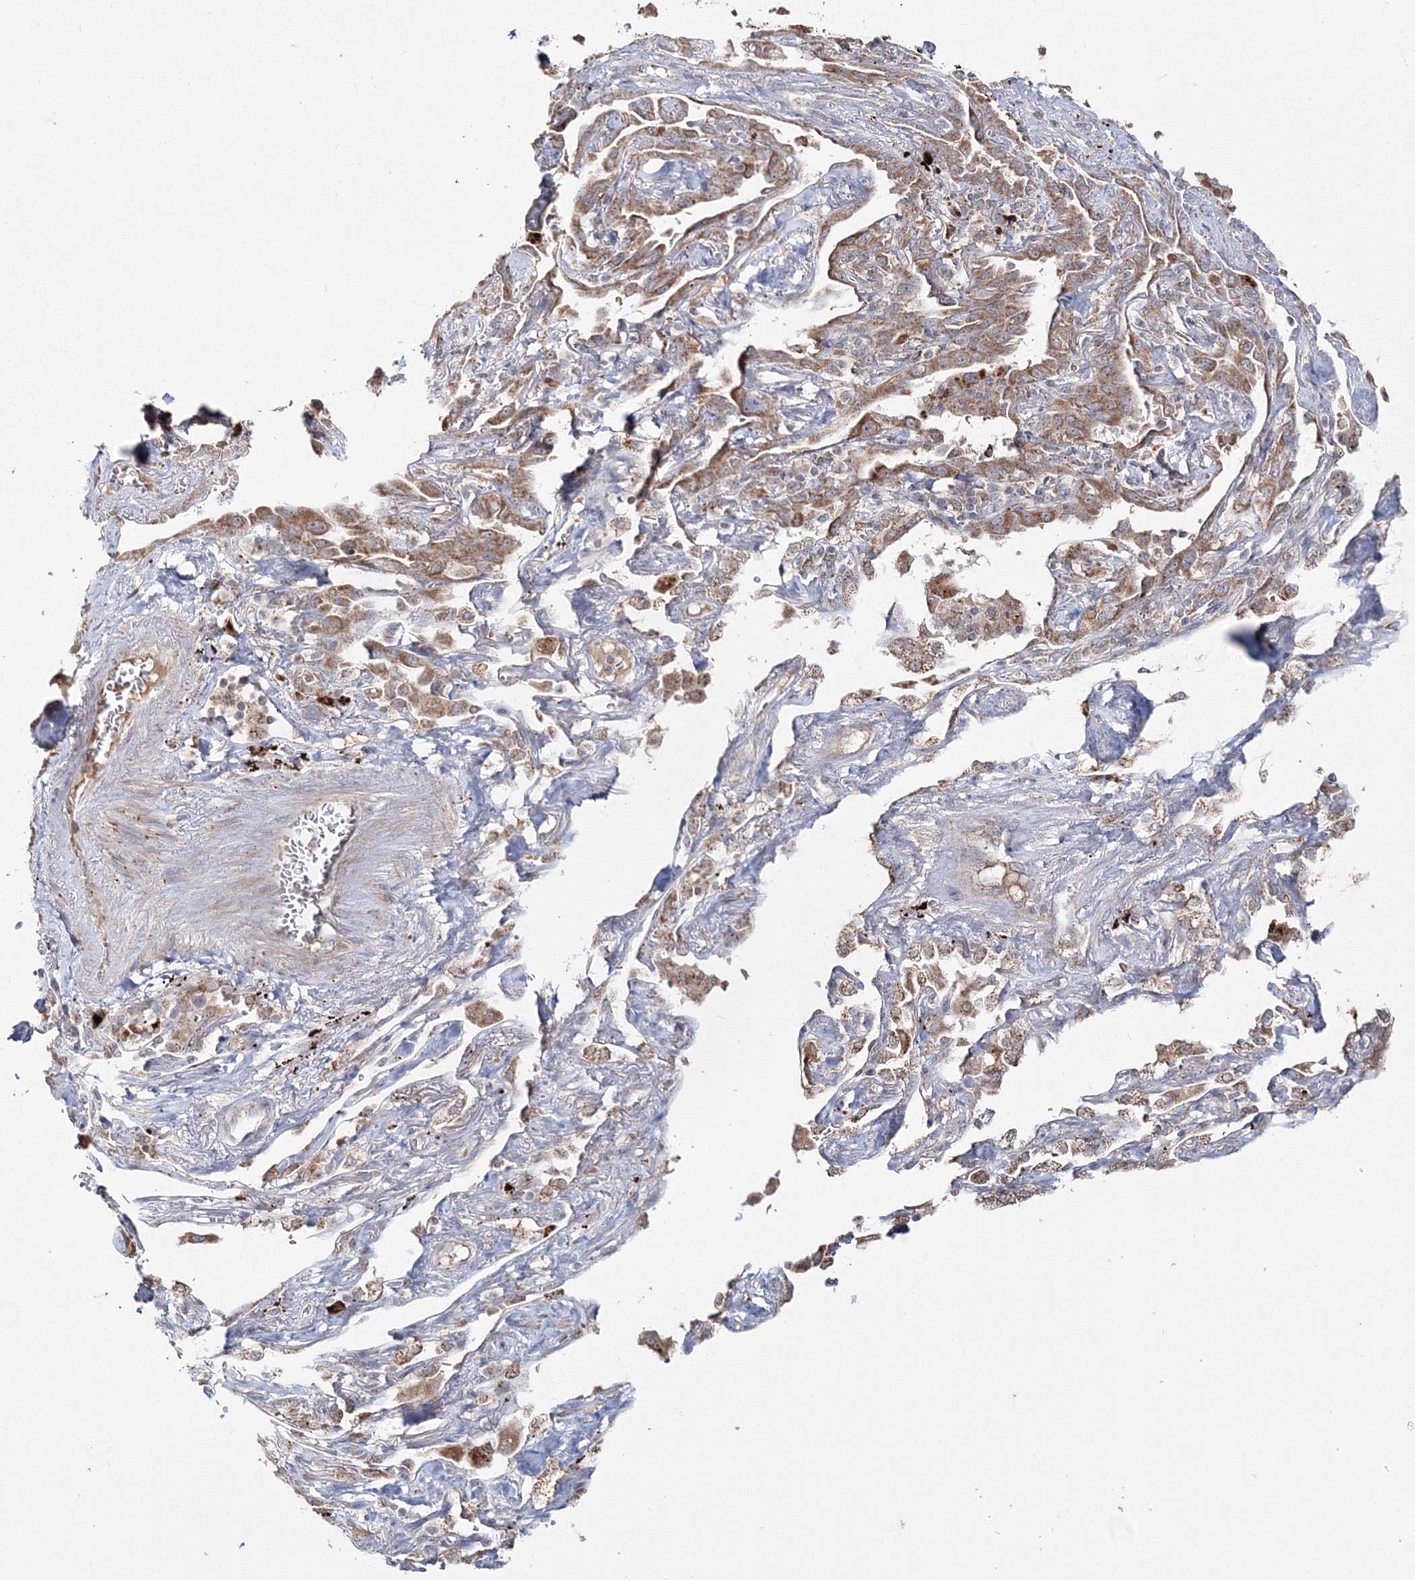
{"staining": {"intensity": "moderate", "quantity": ">75%", "location": "cytoplasmic/membranous"}, "tissue": "lung cancer", "cell_type": "Tumor cells", "image_type": "cancer", "snomed": [{"axis": "morphology", "description": "Adenocarcinoma, NOS"}, {"axis": "topography", "description": "Lung"}], "caption": "IHC of lung cancer (adenocarcinoma) exhibits medium levels of moderate cytoplasmic/membranous expression in about >75% of tumor cells. The protein is stained brown, and the nuclei are stained in blue (DAB IHC with brightfield microscopy, high magnification).", "gene": "PEX13", "patient": {"sex": "male", "age": 67}}